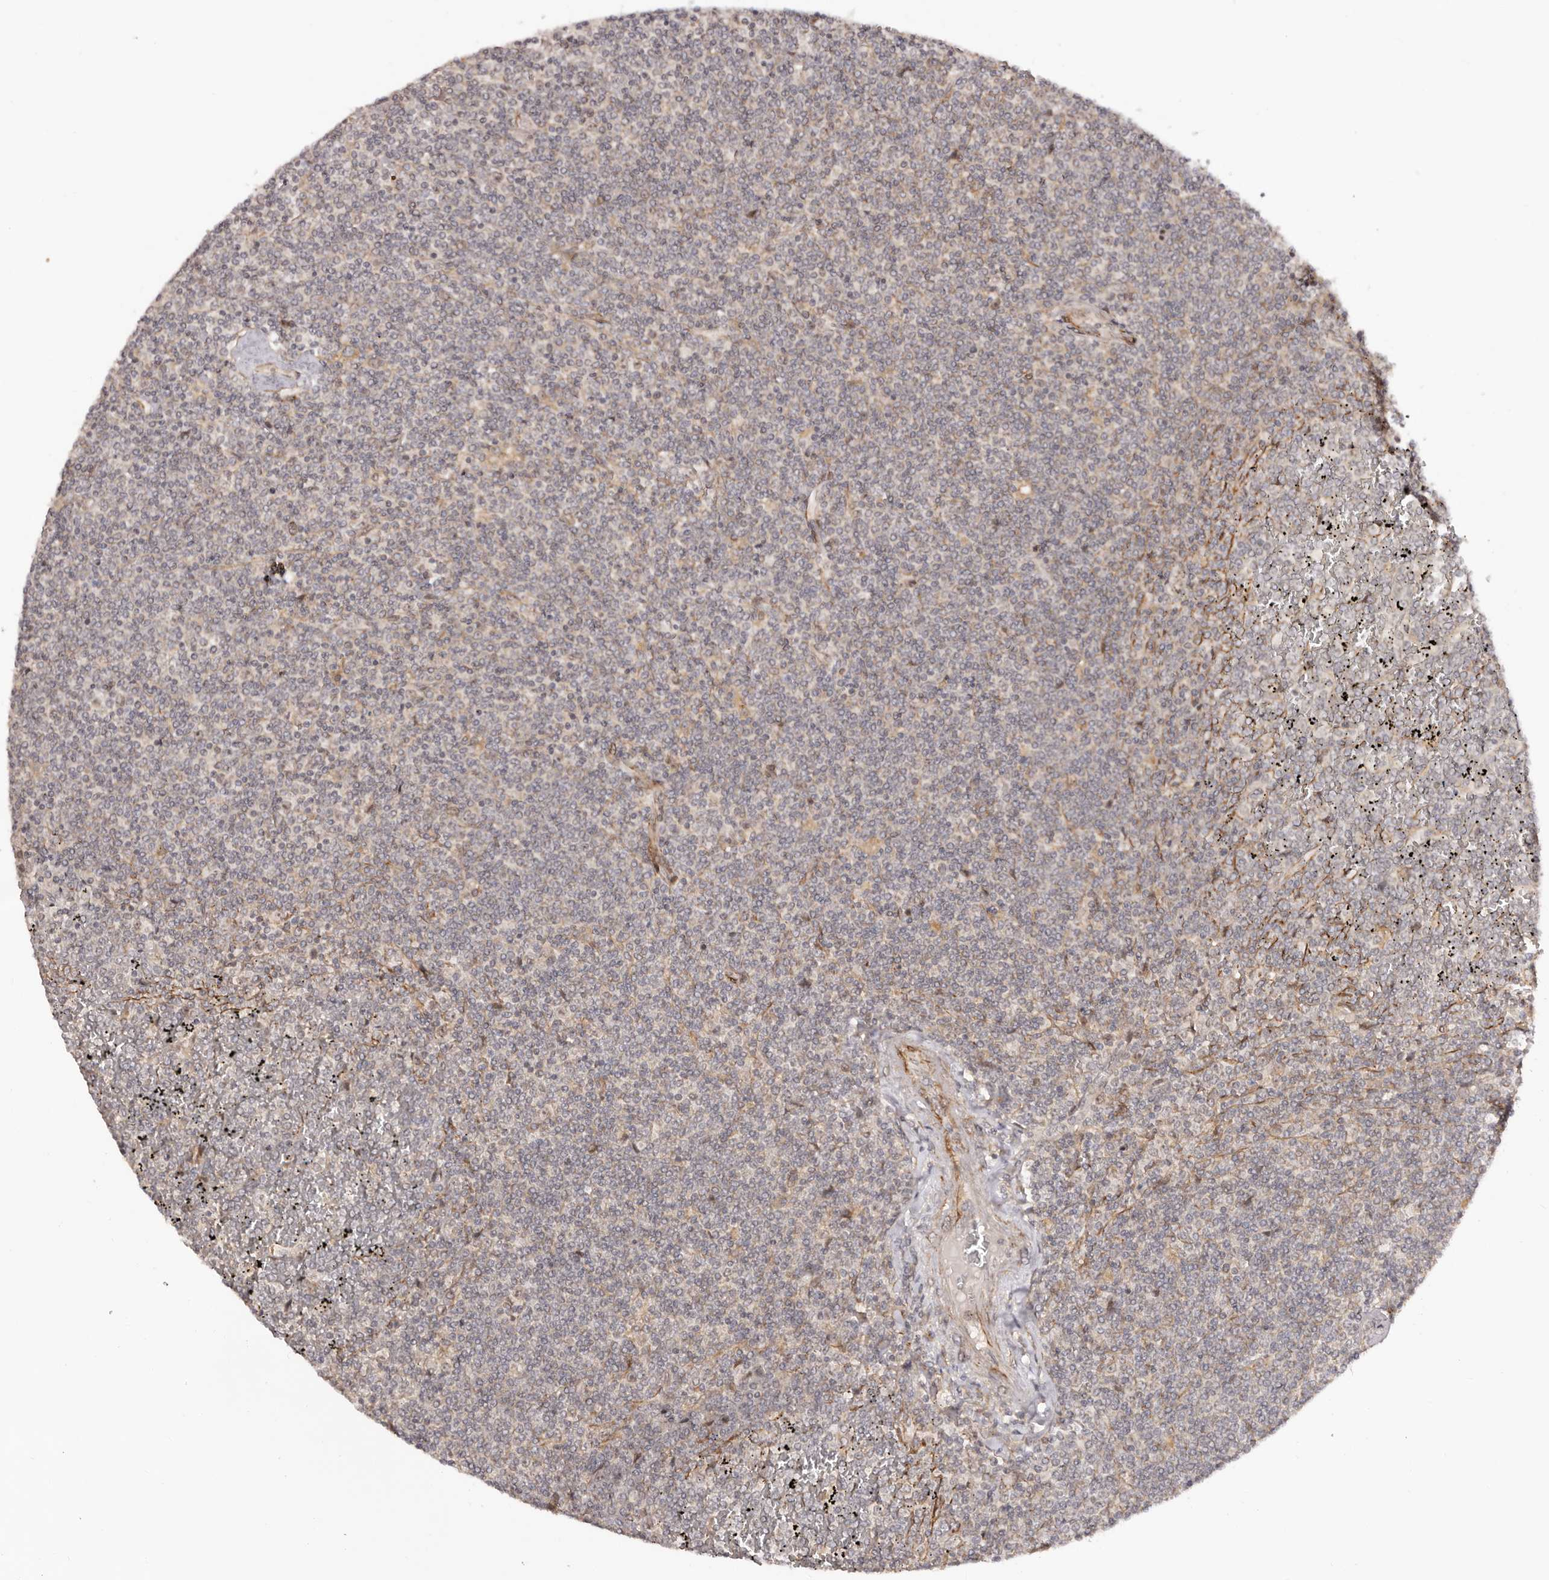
{"staining": {"intensity": "negative", "quantity": "none", "location": "none"}, "tissue": "lymphoma", "cell_type": "Tumor cells", "image_type": "cancer", "snomed": [{"axis": "morphology", "description": "Malignant lymphoma, non-Hodgkin's type, Low grade"}, {"axis": "topography", "description": "Spleen"}], "caption": "Tumor cells are negative for brown protein staining in lymphoma.", "gene": "MICAL2", "patient": {"sex": "female", "age": 19}}